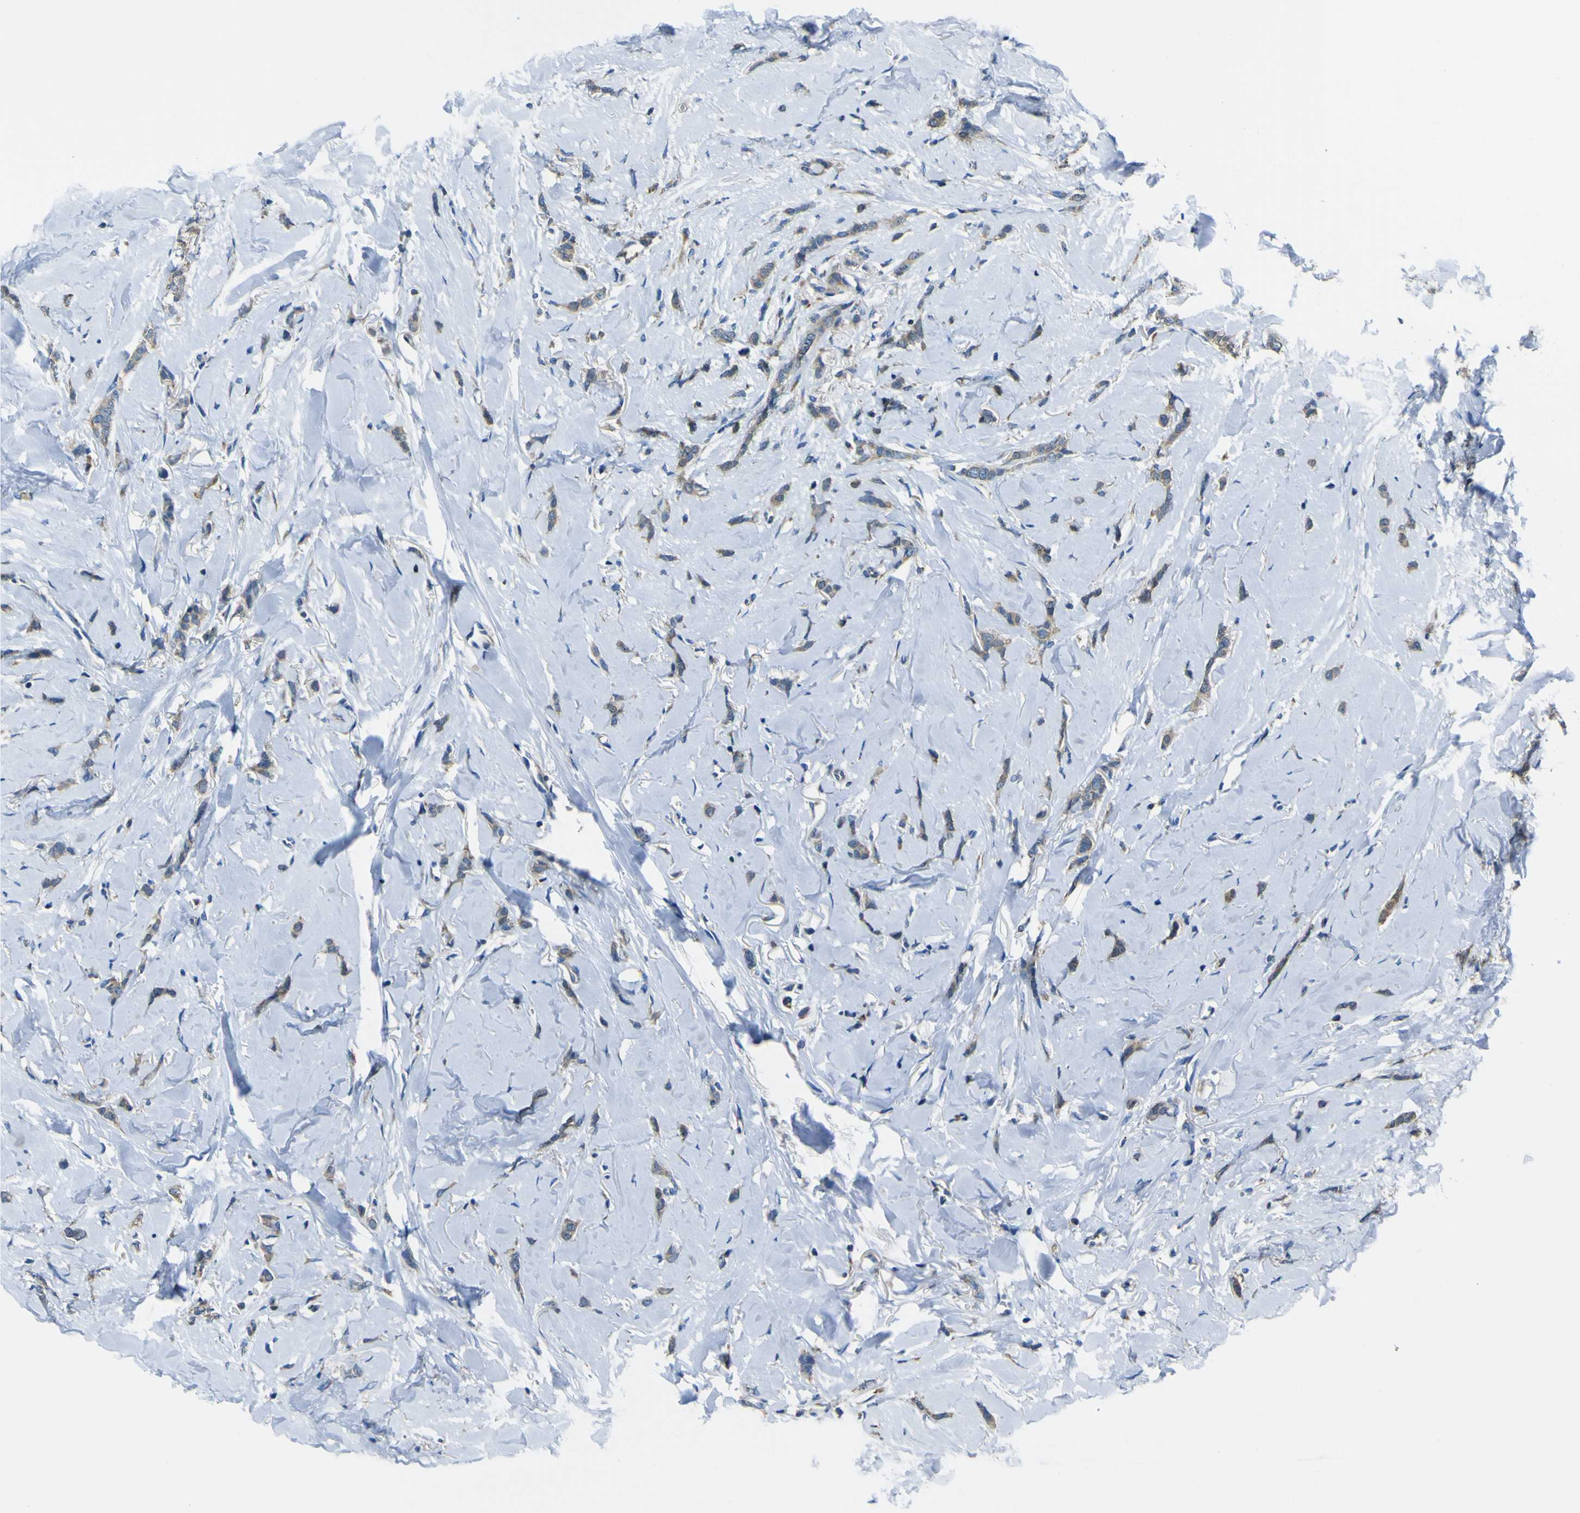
{"staining": {"intensity": "moderate", "quantity": ">75%", "location": "cytoplasmic/membranous"}, "tissue": "breast cancer", "cell_type": "Tumor cells", "image_type": "cancer", "snomed": [{"axis": "morphology", "description": "Lobular carcinoma"}, {"axis": "topography", "description": "Skin"}, {"axis": "topography", "description": "Breast"}], "caption": "Immunohistochemical staining of human breast cancer shows medium levels of moderate cytoplasmic/membranous positivity in approximately >75% of tumor cells.", "gene": "STIM1", "patient": {"sex": "female", "age": 46}}